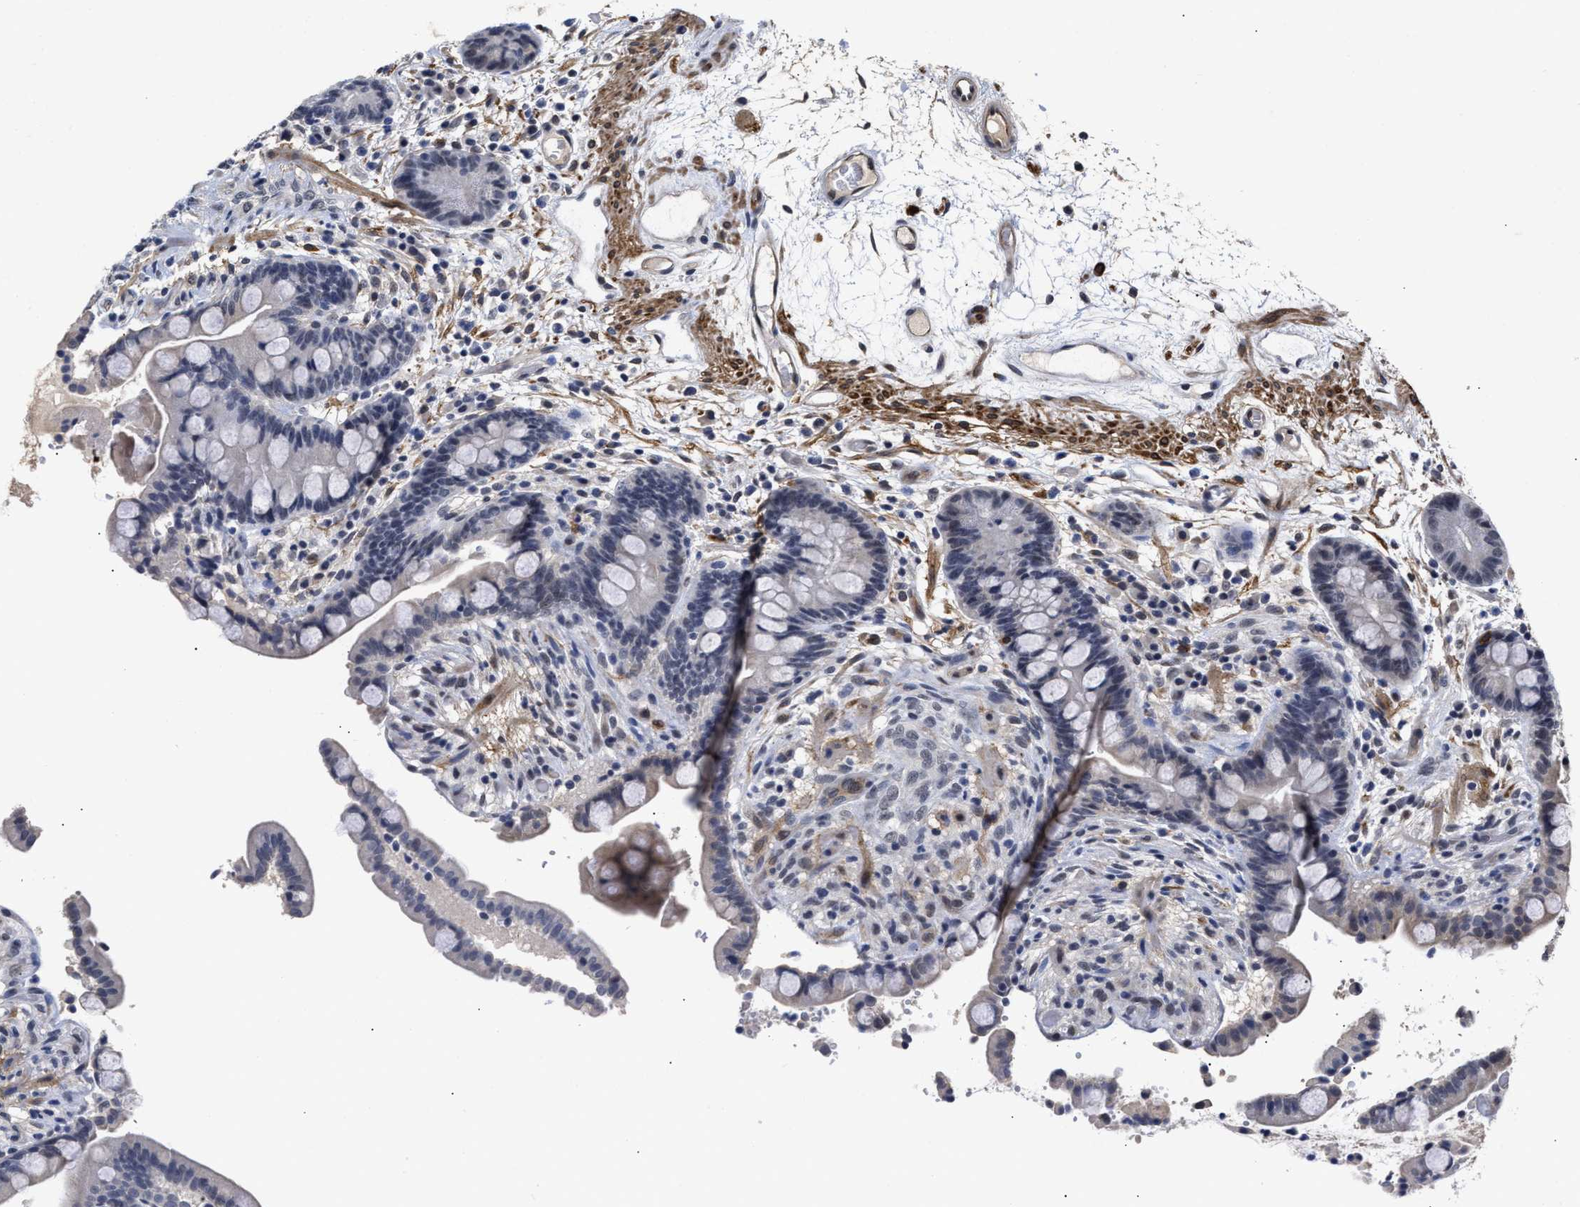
{"staining": {"intensity": "weak", "quantity": ">75%", "location": "cytoplasmic/membranous"}, "tissue": "colon", "cell_type": "Endothelial cells", "image_type": "normal", "snomed": [{"axis": "morphology", "description": "Normal tissue, NOS"}, {"axis": "topography", "description": "Colon"}], "caption": "A brown stain labels weak cytoplasmic/membranous expression of a protein in endothelial cells of normal colon.", "gene": "AHNAK2", "patient": {"sex": "male", "age": 73}}